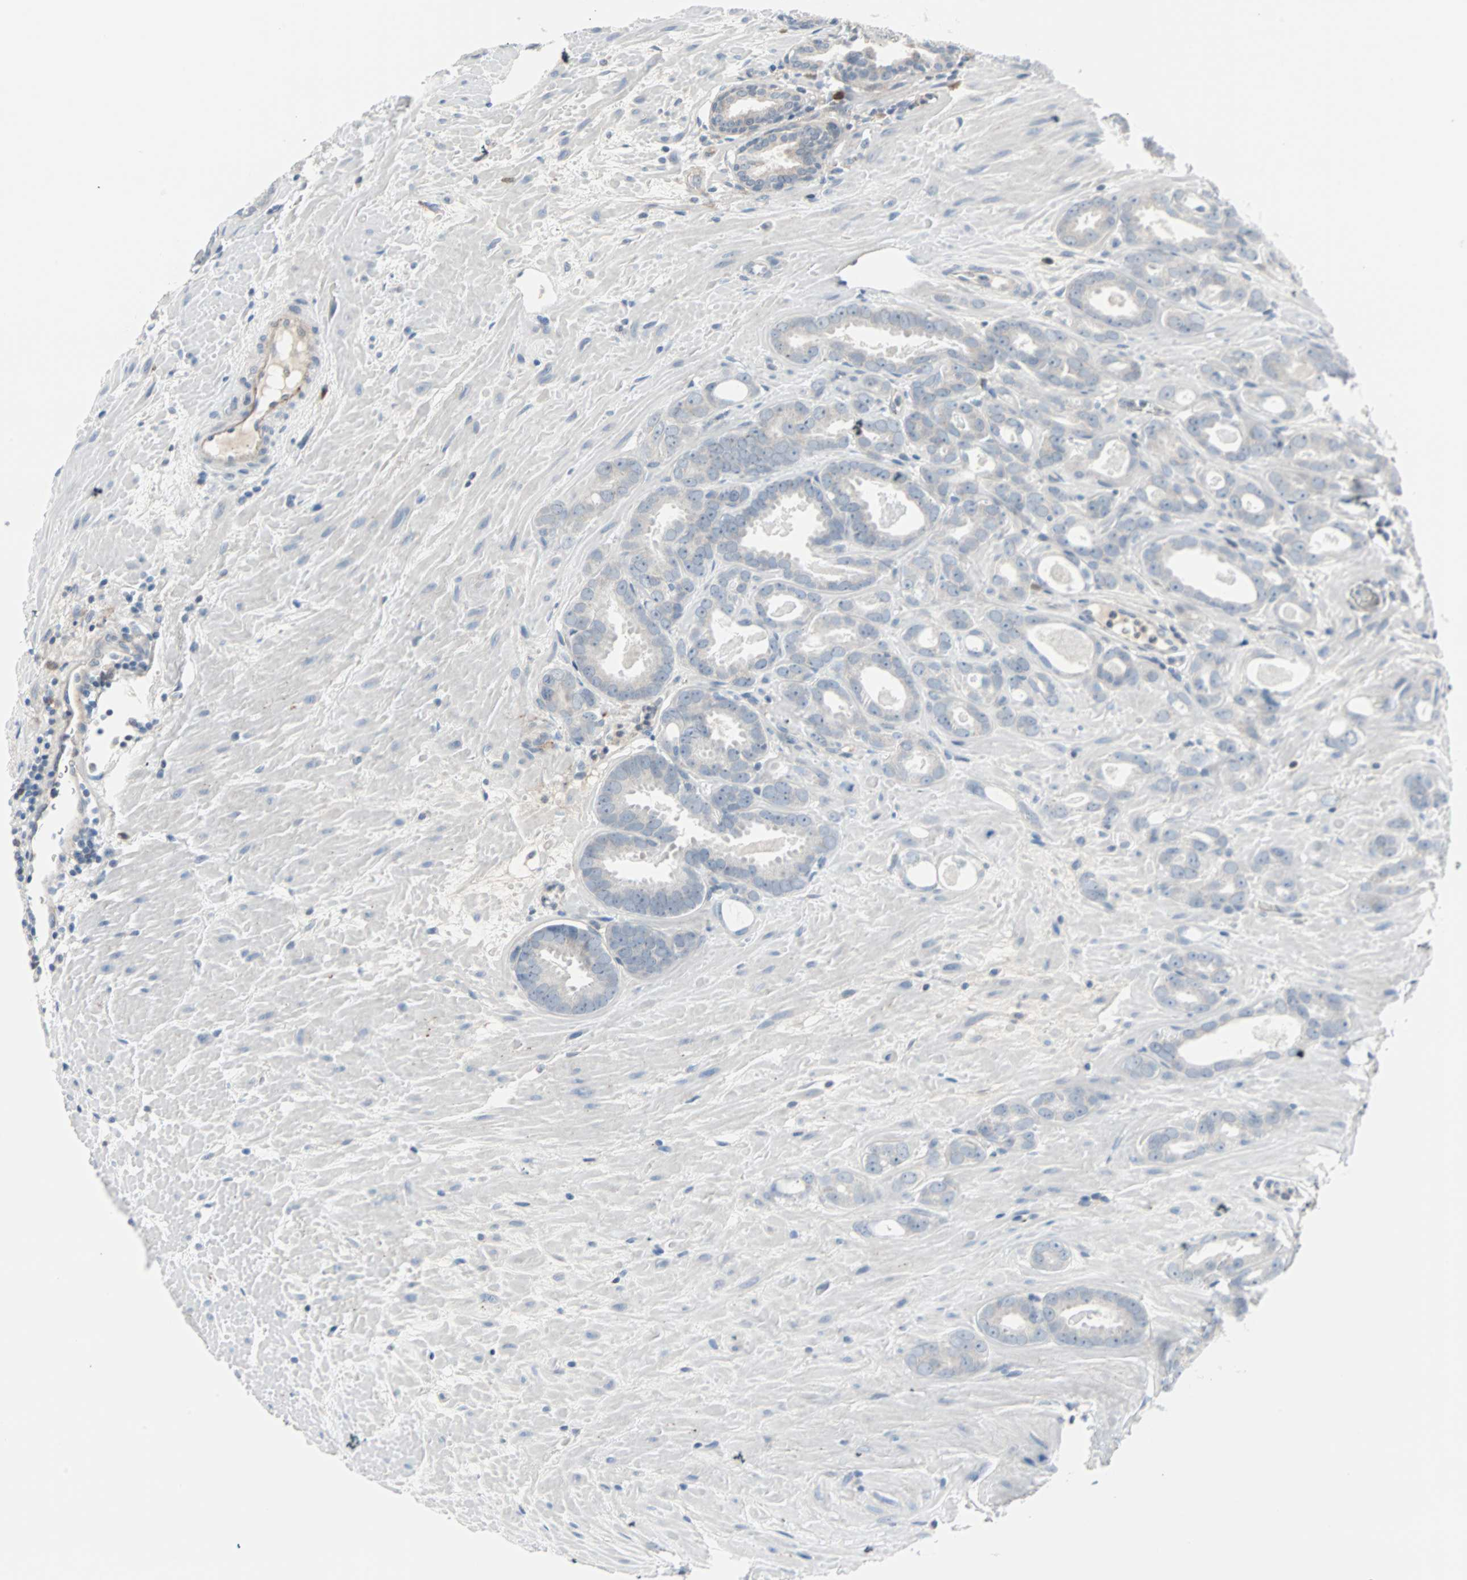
{"staining": {"intensity": "negative", "quantity": "none", "location": "none"}, "tissue": "prostate cancer", "cell_type": "Tumor cells", "image_type": "cancer", "snomed": [{"axis": "morphology", "description": "Adenocarcinoma, Low grade"}, {"axis": "topography", "description": "Prostate"}], "caption": "An image of human prostate low-grade adenocarcinoma is negative for staining in tumor cells.", "gene": "CASP3", "patient": {"sex": "male", "age": 57}}